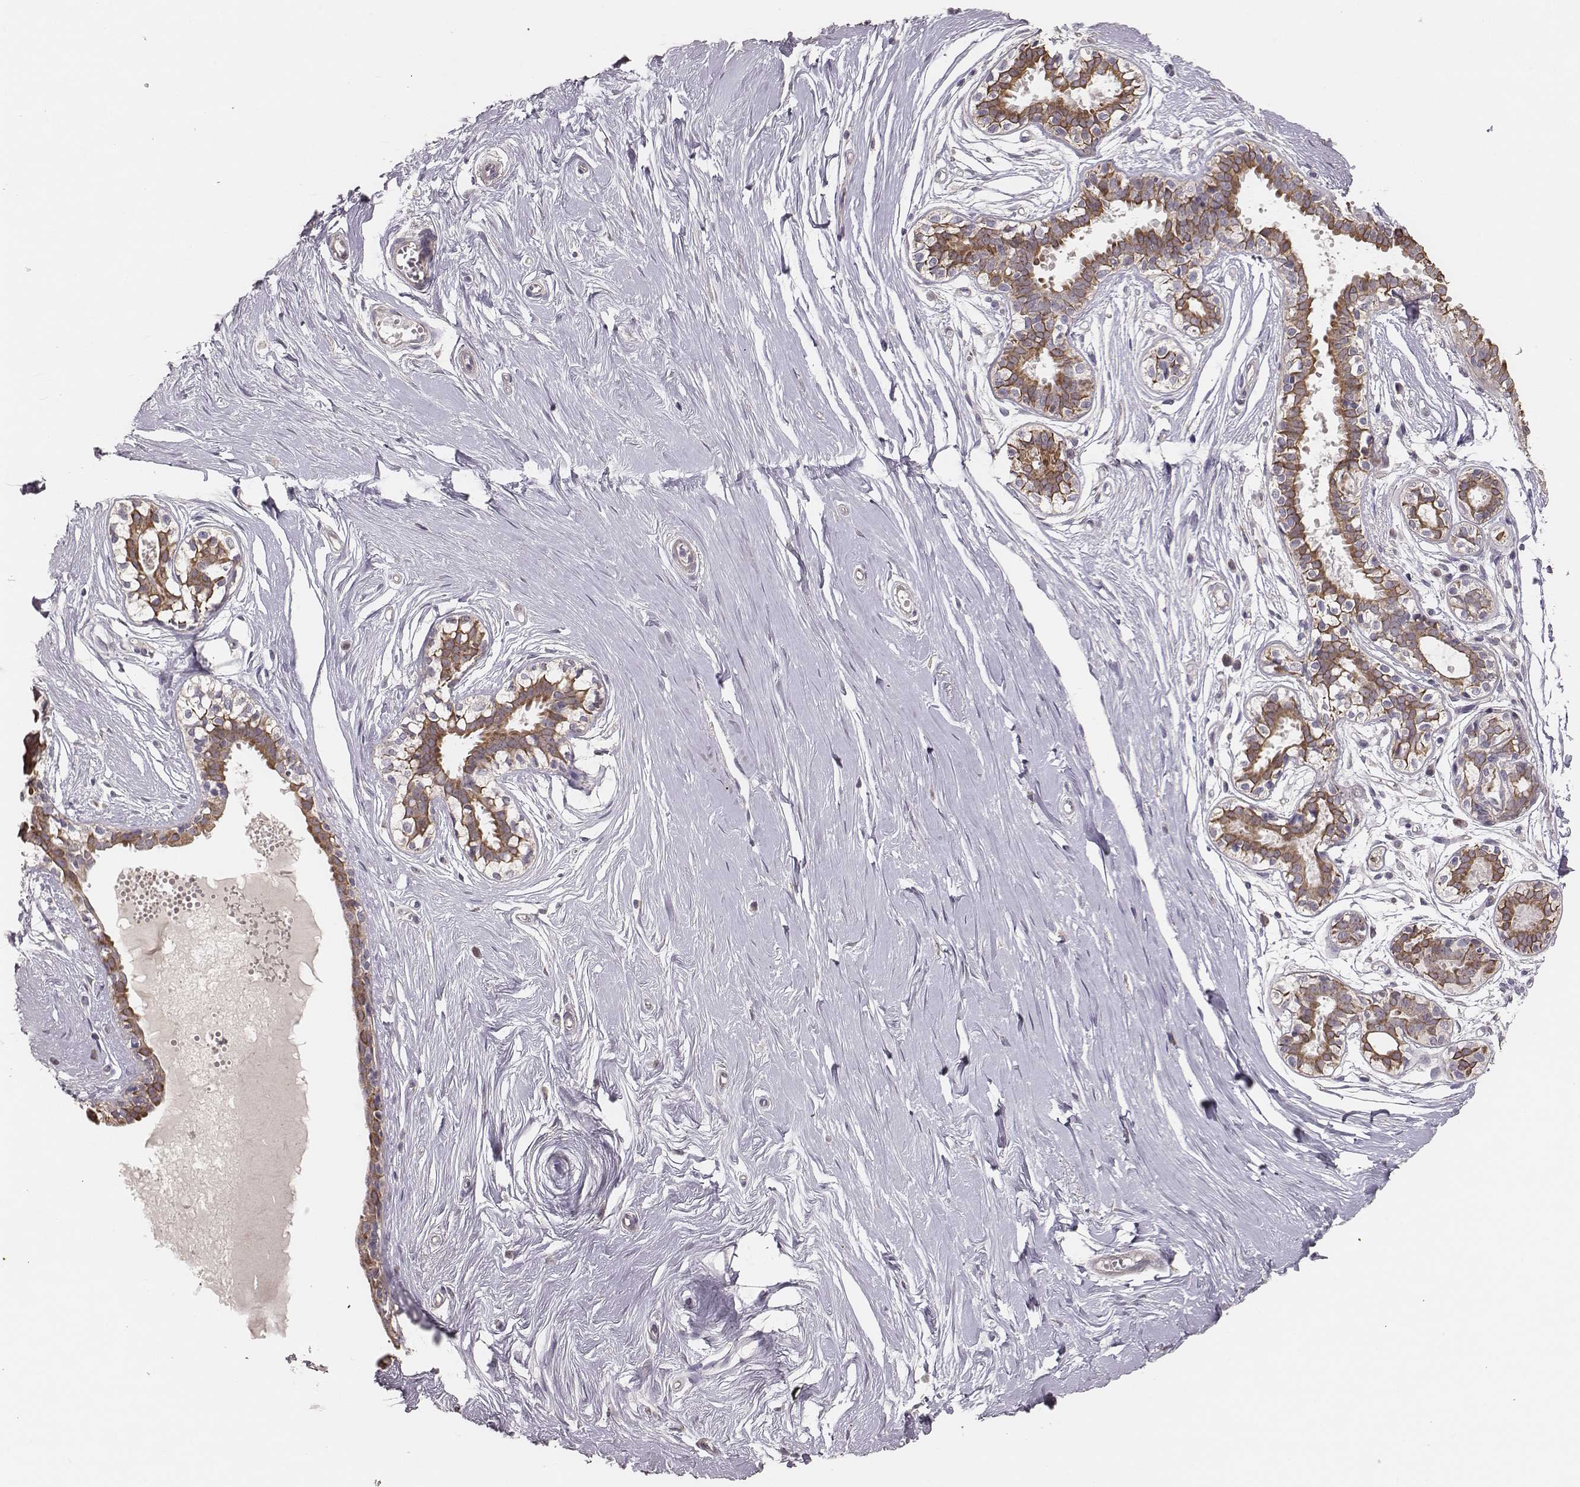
{"staining": {"intensity": "moderate", "quantity": ">75%", "location": "cytoplasmic/membranous"}, "tissue": "breast", "cell_type": "Adipocytes", "image_type": "normal", "snomed": [{"axis": "morphology", "description": "Normal tissue, NOS"}, {"axis": "topography", "description": "Breast"}], "caption": "High-magnification brightfield microscopy of normal breast stained with DAB (brown) and counterstained with hematoxylin (blue). adipocytes exhibit moderate cytoplasmic/membranous positivity is present in about>75% of cells.", "gene": "HAVCR1", "patient": {"sex": "female", "age": 49}}